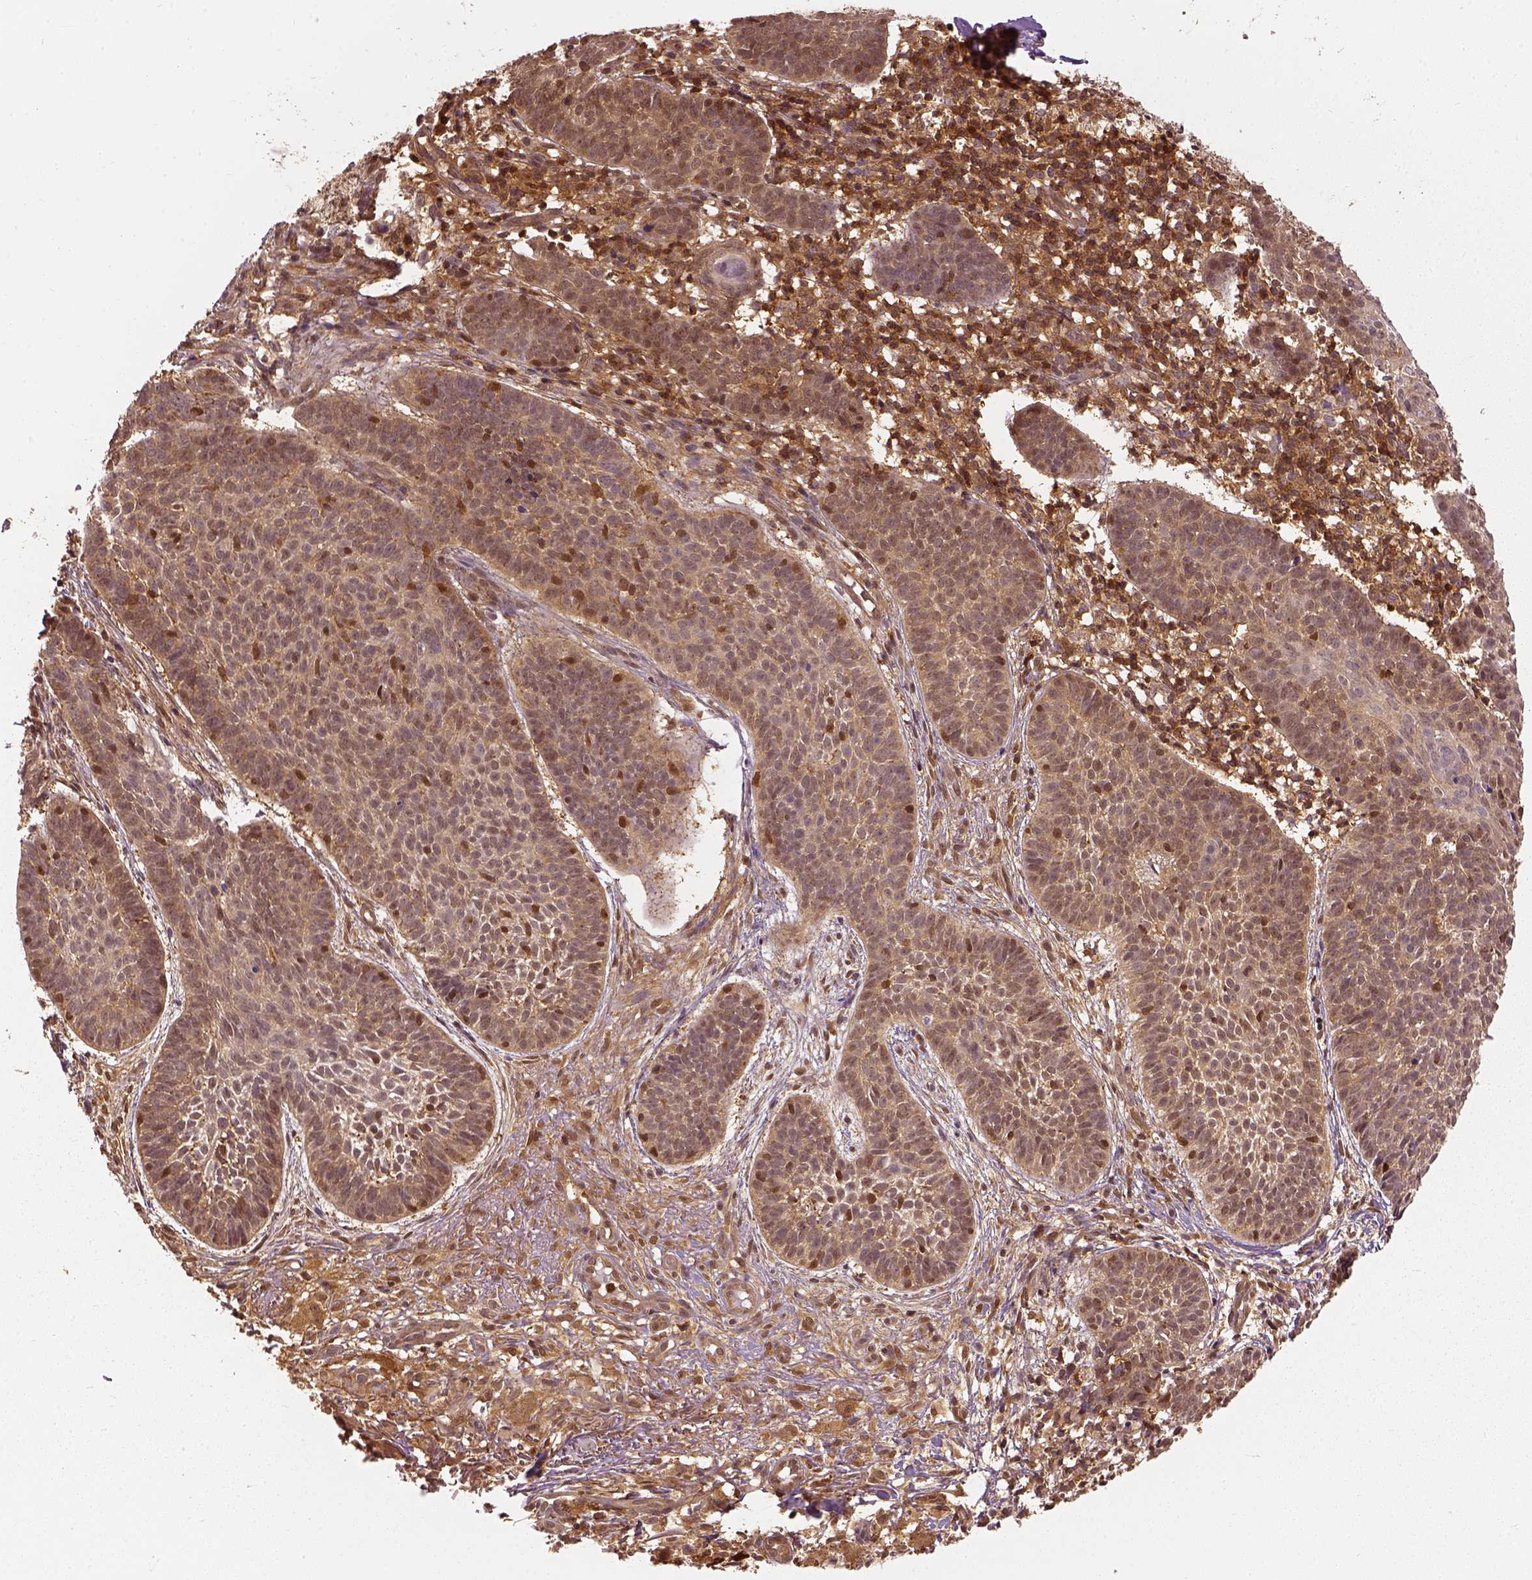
{"staining": {"intensity": "moderate", "quantity": ">75%", "location": "cytoplasmic/membranous"}, "tissue": "skin cancer", "cell_type": "Tumor cells", "image_type": "cancer", "snomed": [{"axis": "morphology", "description": "Basal cell carcinoma"}, {"axis": "topography", "description": "Skin"}], "caption": "Protein expression analysis of human skin basal cell carcinoma reveals moderate cytoplasmic/membranous positivity in approximately >75% of tumor cells.", "gene": "GPI", "patient": {"sex": "male", "age": 72}}